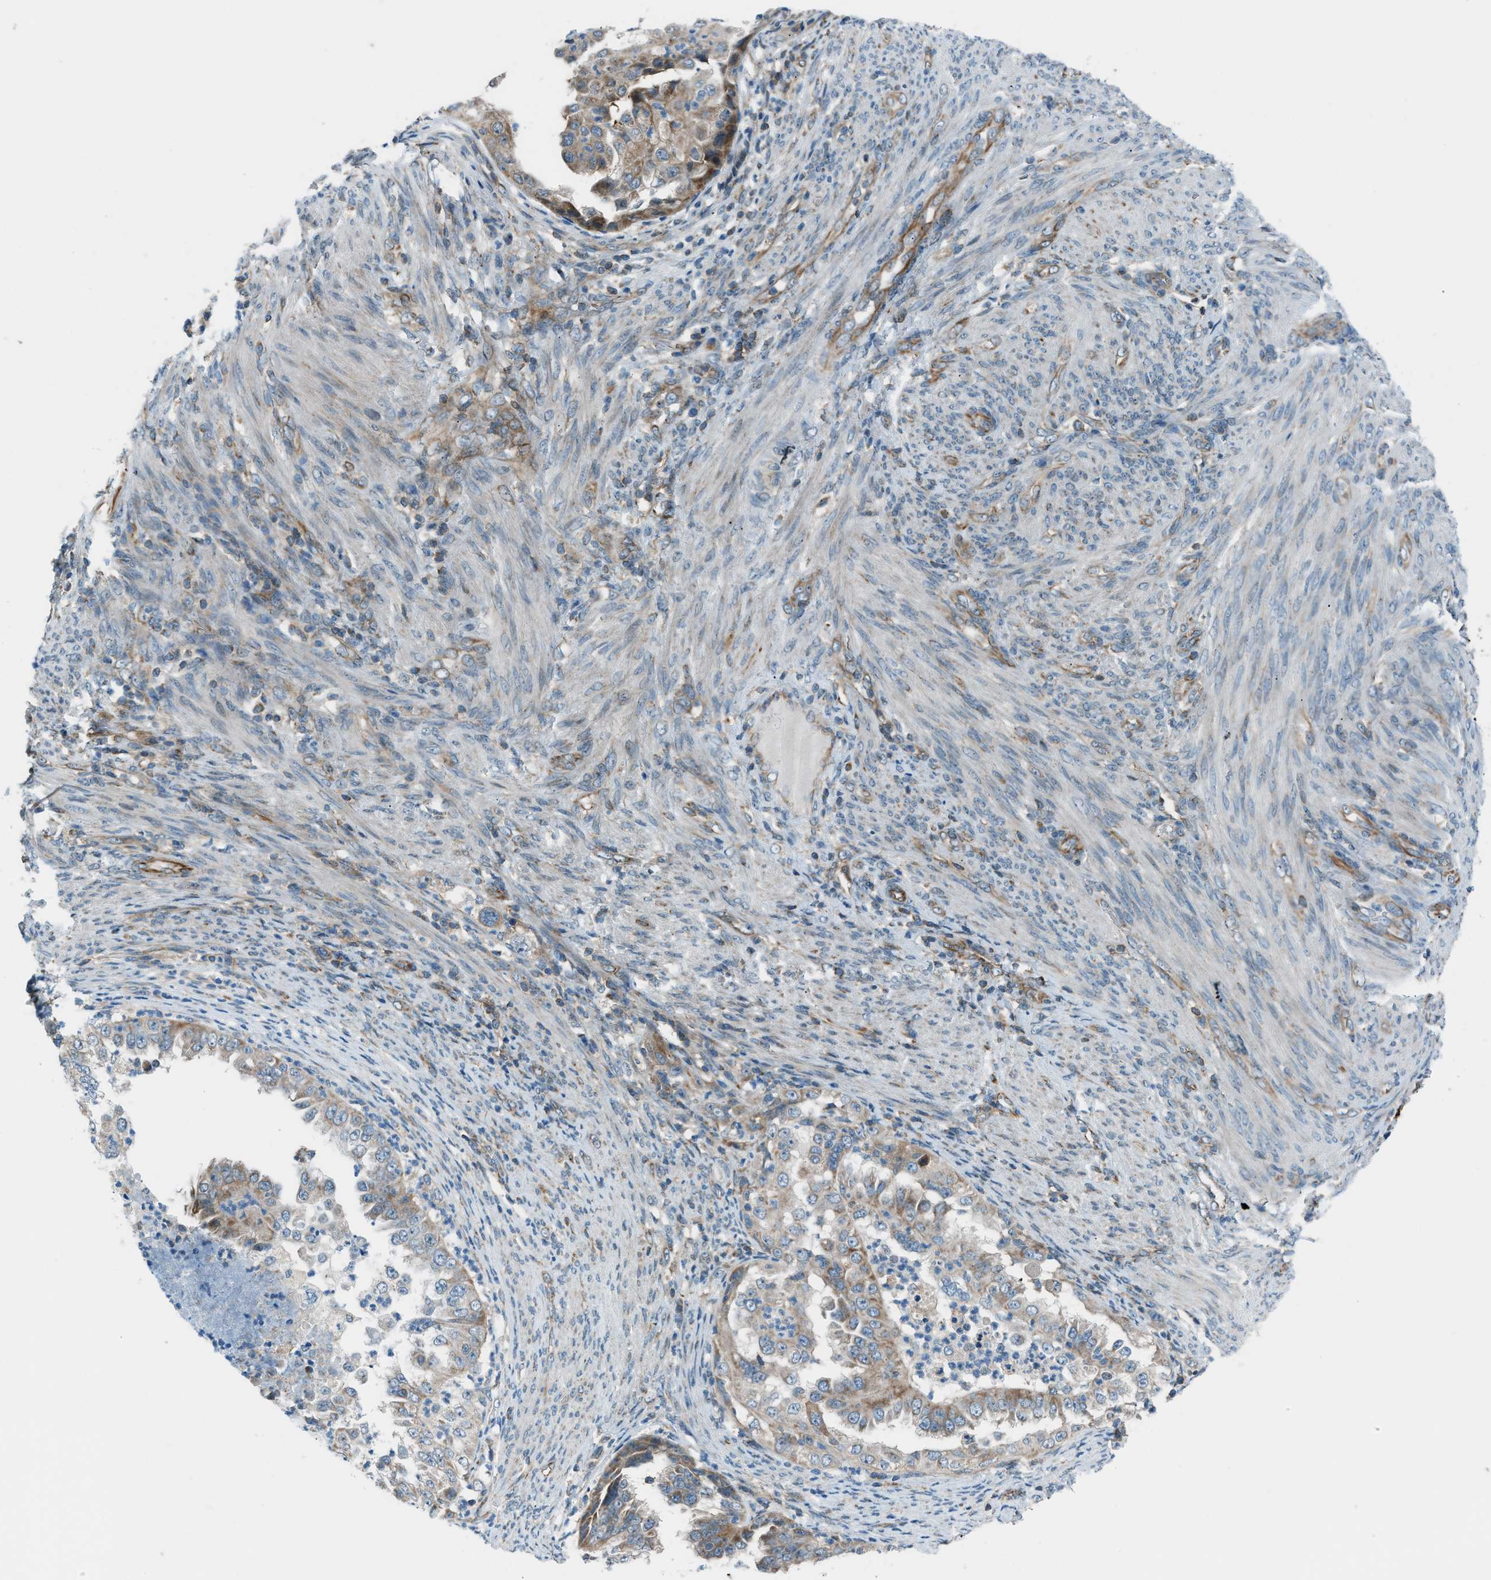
{"staining": {"intensity": "weak", "quantity": "25%-75%", "location": "cytoplasmic/membranous"}, "tissue": "endometrial cancer", "cell_type": "Tumor cells", "image_type": "cancer", "snomed": [{"axis": "morphology", "description": "Adenocarcinoma, NOS"}, {"axis": "topography", "description": "Endometrium"}], "caption": "Immunohistochemical staining of human endometrial cancer (adenocarcinoma) exhibits weak cytoplasmic/membranous protein staining in about 25%-75% of tumor cells.", "gene": "PIGG", "patient": {"sex": "female", "age": 85}}